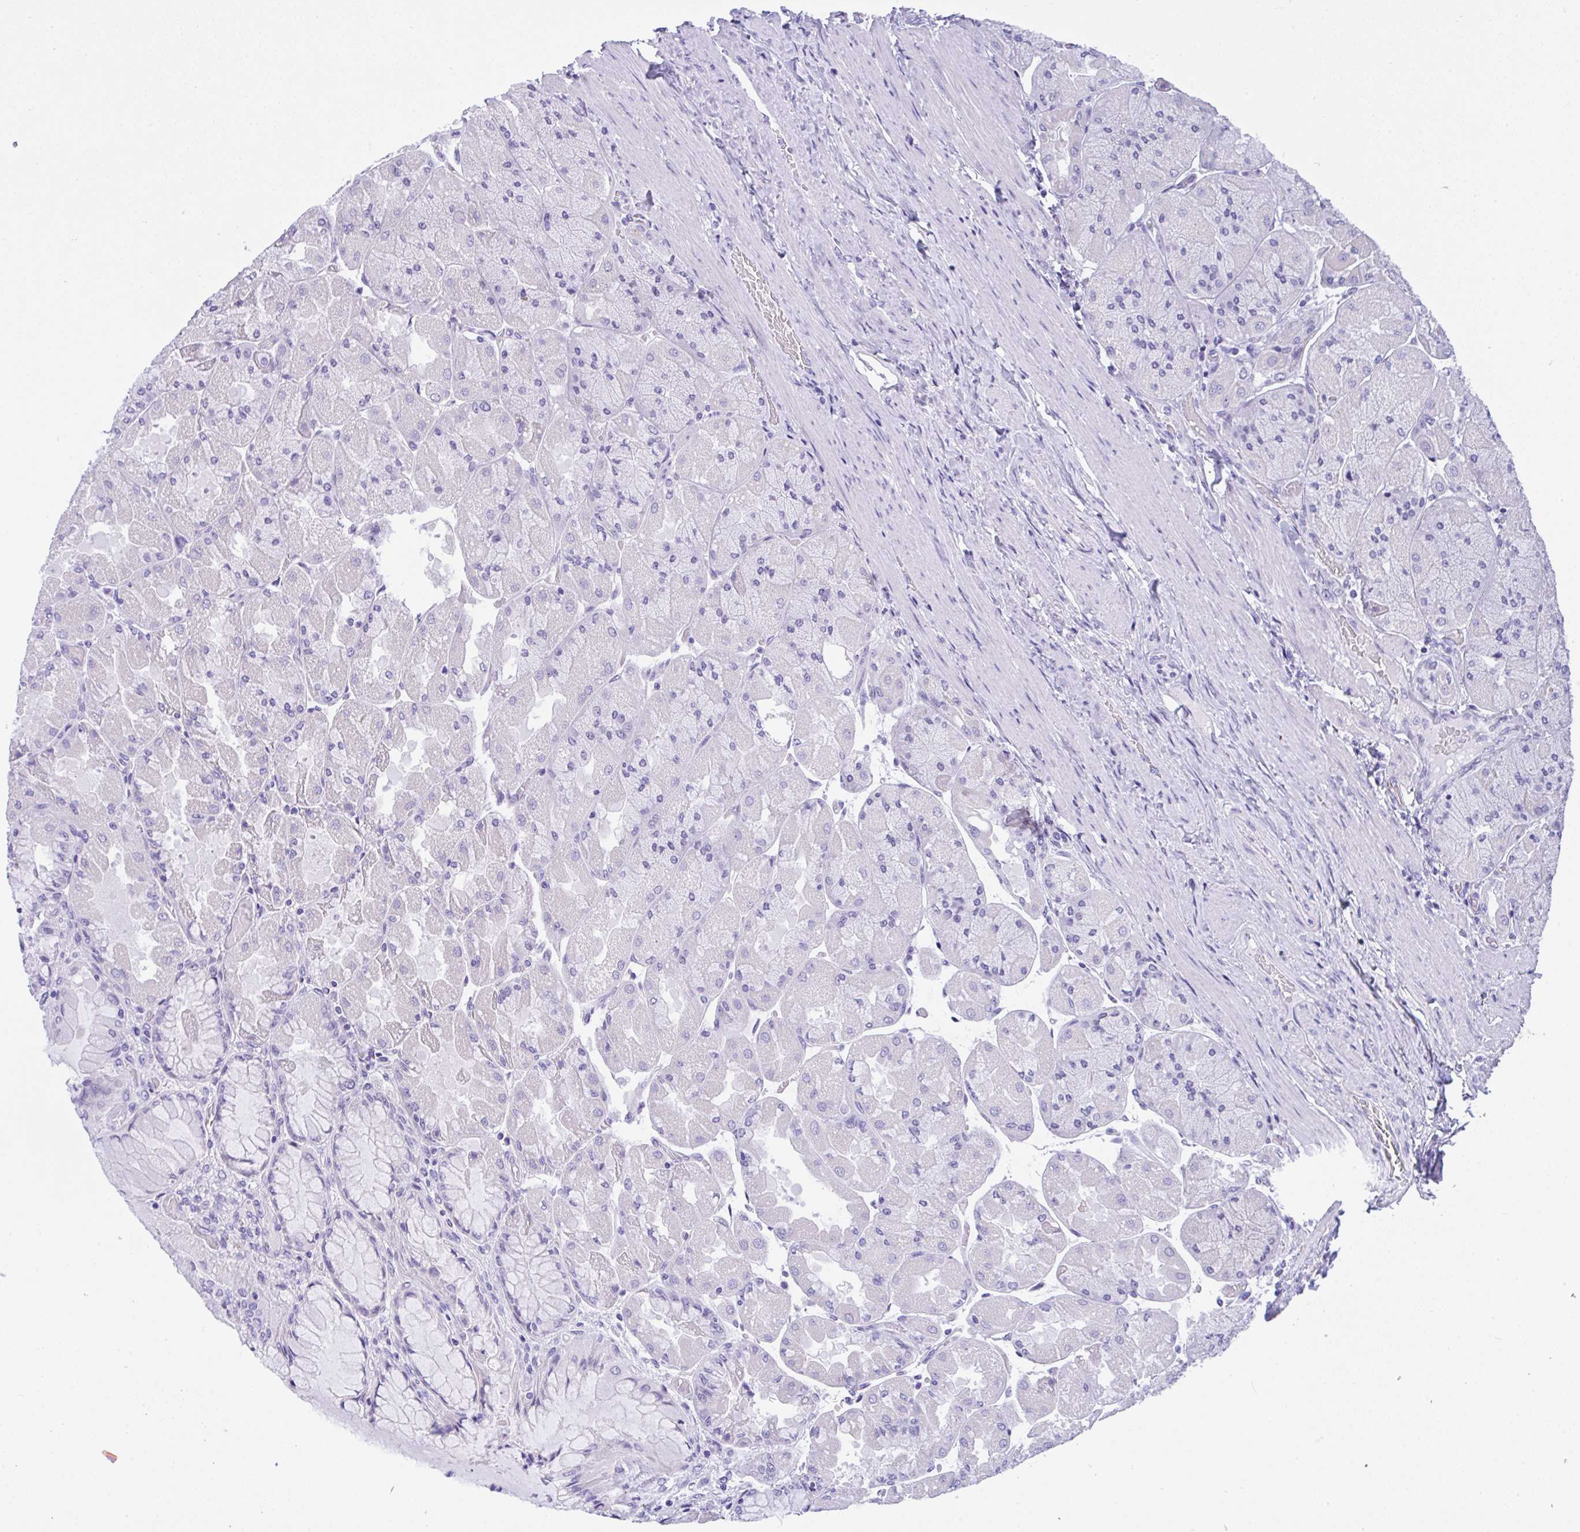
{"staining": {"intensity": "negative", "quantity": "none", "location": "none"}, "tissue": "stomach", "cell_type": "Glandular cells", "image_type": "normal", "snomed": [{"axis": "morphology", "description": "Normal tissue, NOS"}, {"axis": "topography", "description": "Stomach"}], "caption": "Benign stomach was stained to show a protein in brown. There is no significant staining in glandular cells.", "gene": "YBX2", "patient": {"sex": "female", "age": 61}}